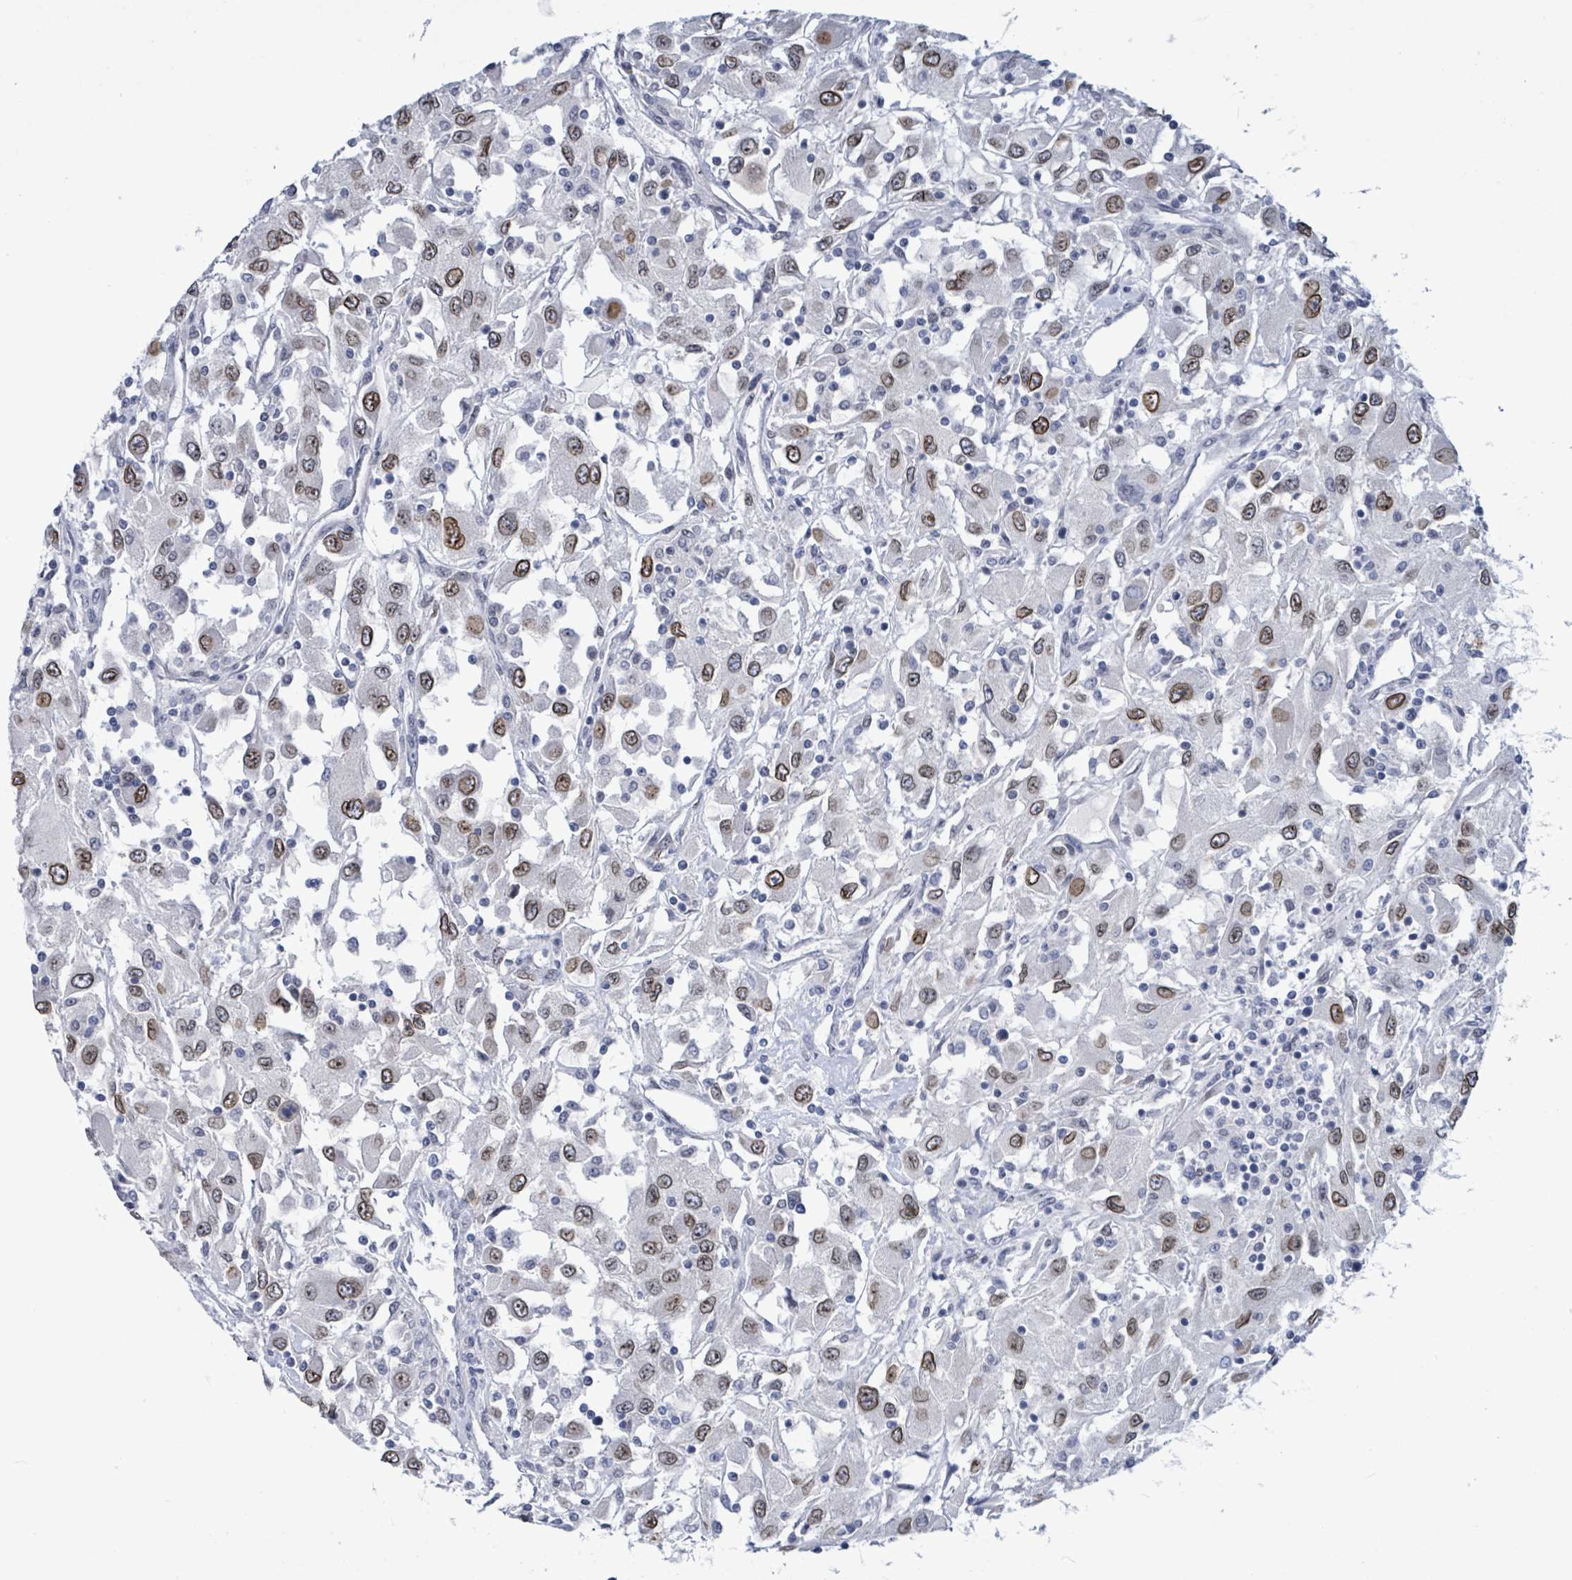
{"staining": {"intensity": "moderate", "quantity": ">75%", "location": "cytoplasmic/membranous,nuclear"}, "tissue": "renal cancer", "cell_type": "Tumor cells", "image_type": "cancer", "snomed": [{"axis": "morphology", "description": "Adenocarcinoma, NOS"}, {"axis": "topography", "description": "Kidney"}], "caption": "A medium amount of moderate cytoplasmic/membranous and nuclear positivity is seen in about >75% of tumor cells in renal cancer (adenocarcinoma) tissue.", "gene": "RRN3", "patient": {"sex": "female", "age": 67}}